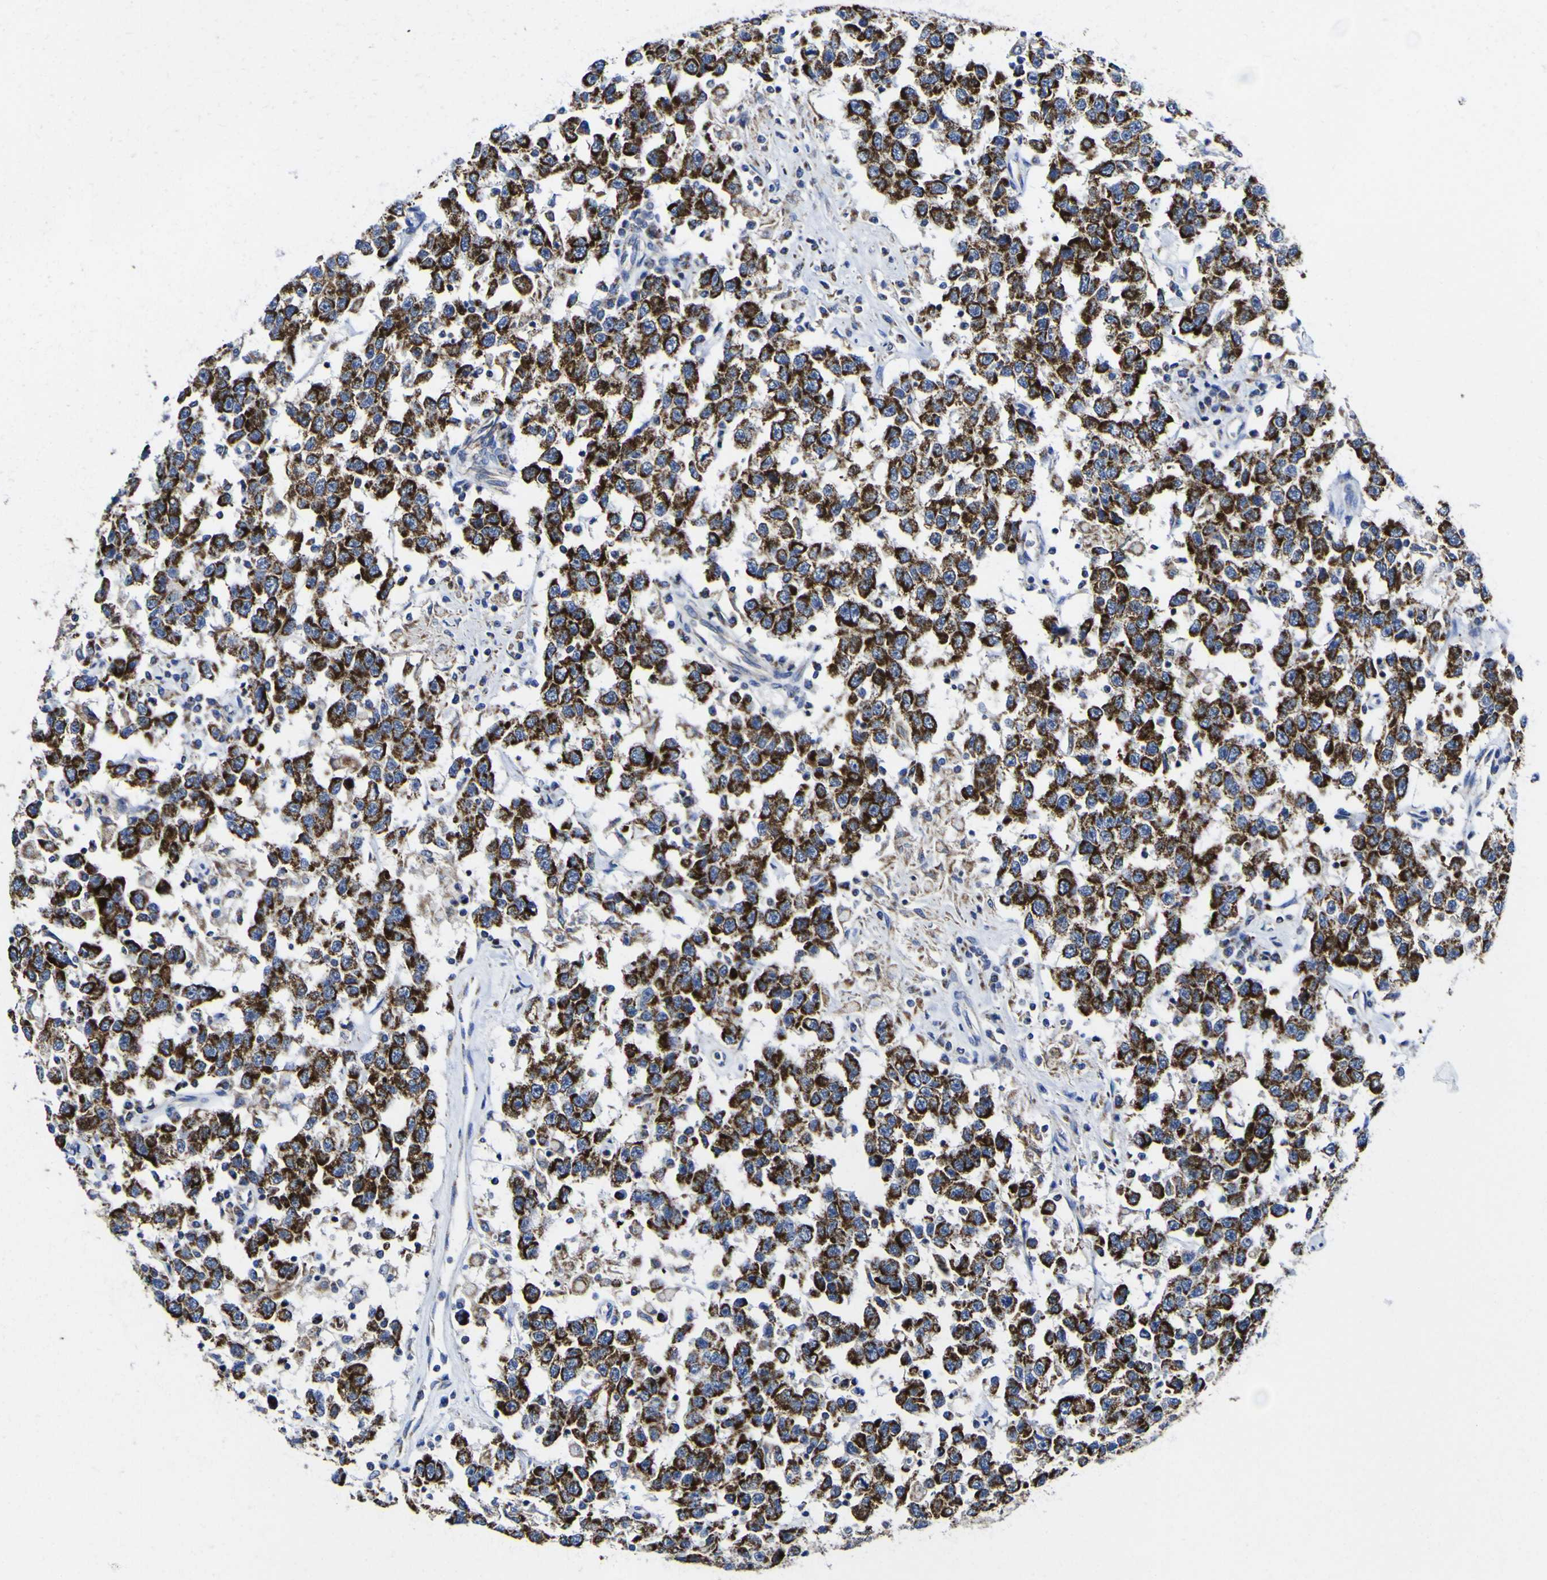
{"staining": {"intensity": "strong", "quantity": ">75%", "location": "cytoplasmic/membranous"}, "tissue": "testis cancer", "cell_type": "Tumor cells", "image_type": "cancer", "snomed": [{"axis": "morphology", "description": "Seminoma, NOS"}, {"axis": "topography", "description": "Testis"}], "caption": "A high amount of strong cytoplasmic/membranous positivity is seen in approximately >75% of tumor cells in testis seminoma tissue.", "gene": "CCDC90B", "patient": {"sex": "male", "age": 41}}